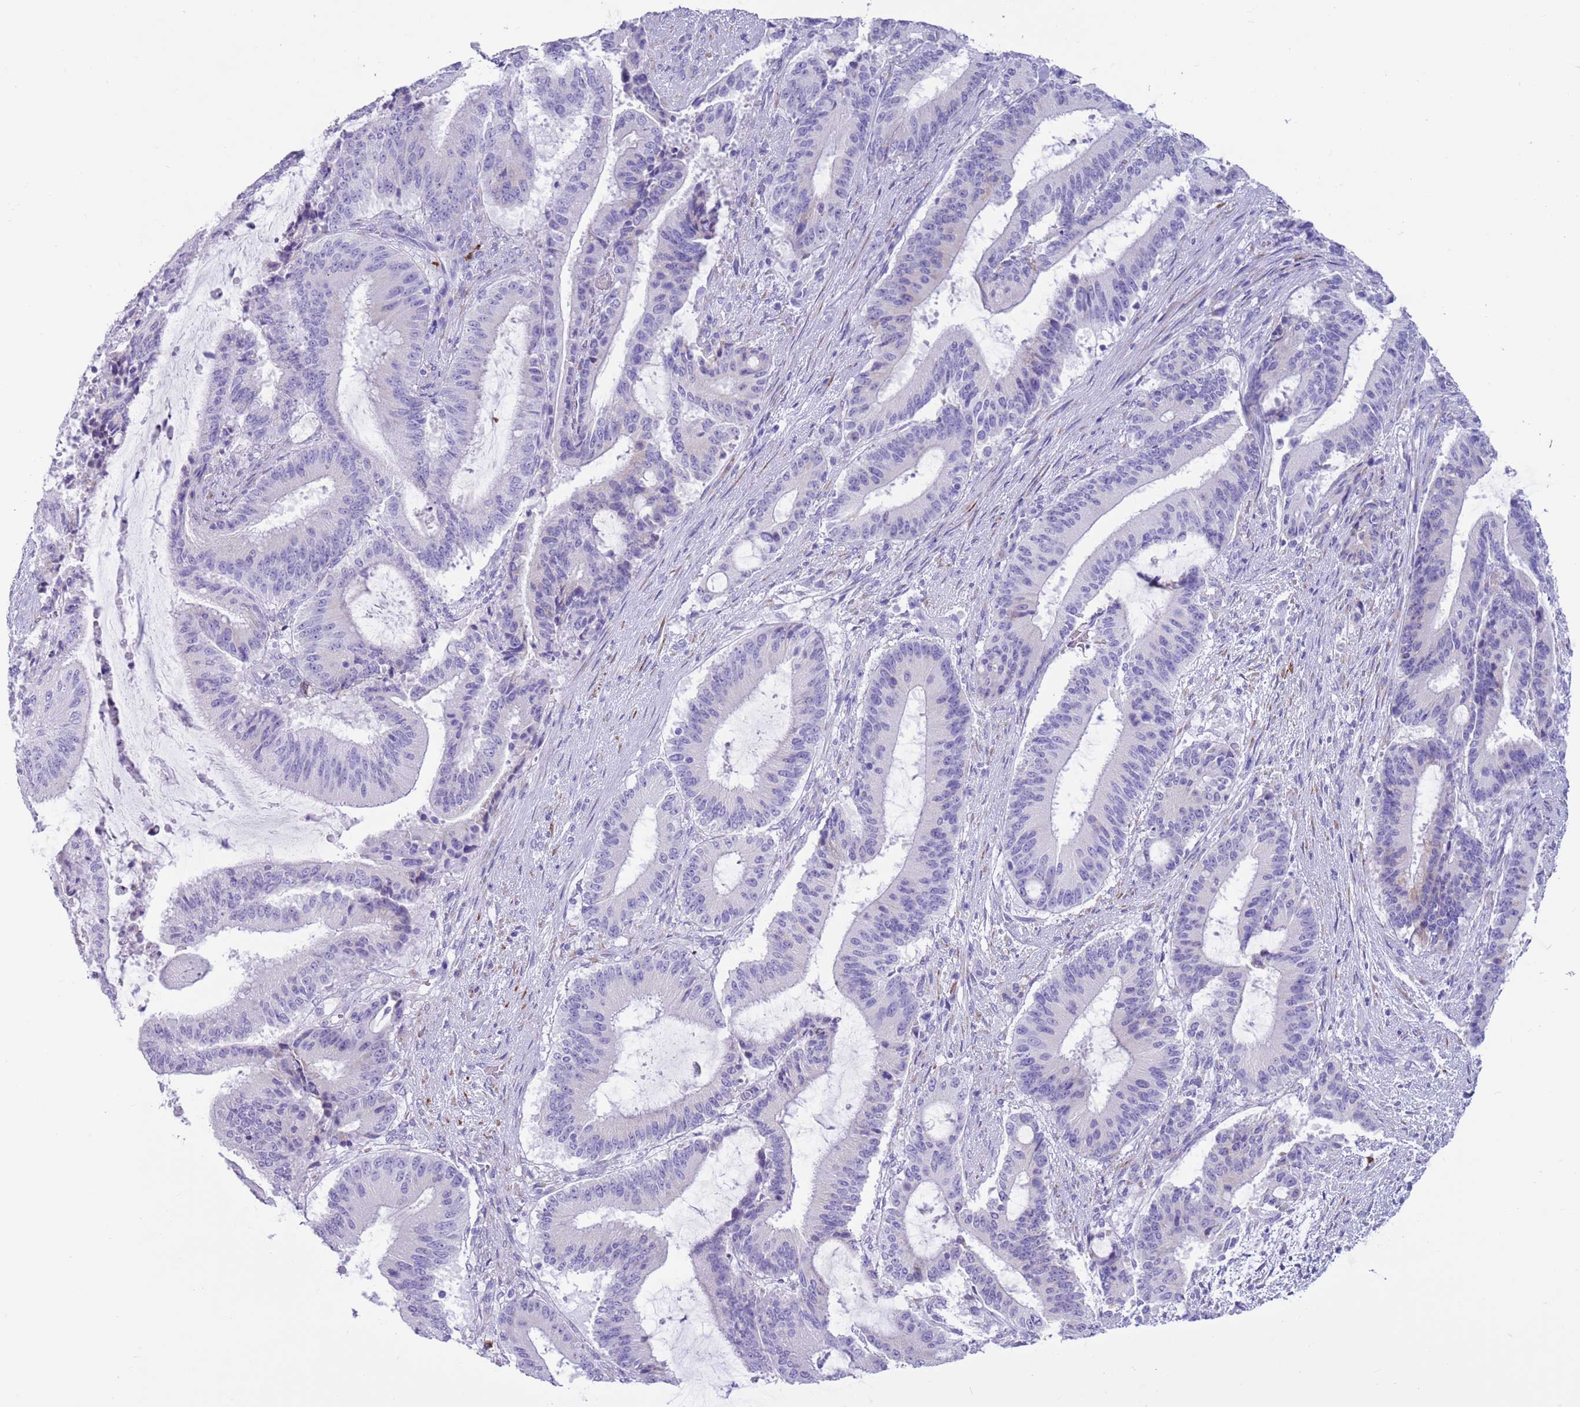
{"staining": {"intensity": "negative", "quantity": "none", "location": "none"}, "tissue": "liver cancer", "cell_type": "Tumor cells", "image_type": "cancer", "snomed": [{"axis": "morphology", "description": "Normal tissue, NOS"}, {"axis": "morphology", "description": "Cholangiocarcinoma"}, {"axis": "topography", "description": "Liver"}, {"axis": "topography", "description": "Peripheral nerve tissue"}], "caption": "Histopathology image shows no significant protein expression in tumor cells of liver cancer. Nuclei are stained in blue.", "gene": "LY6G5B", "patient": {"sex": "female", "age": 73}}